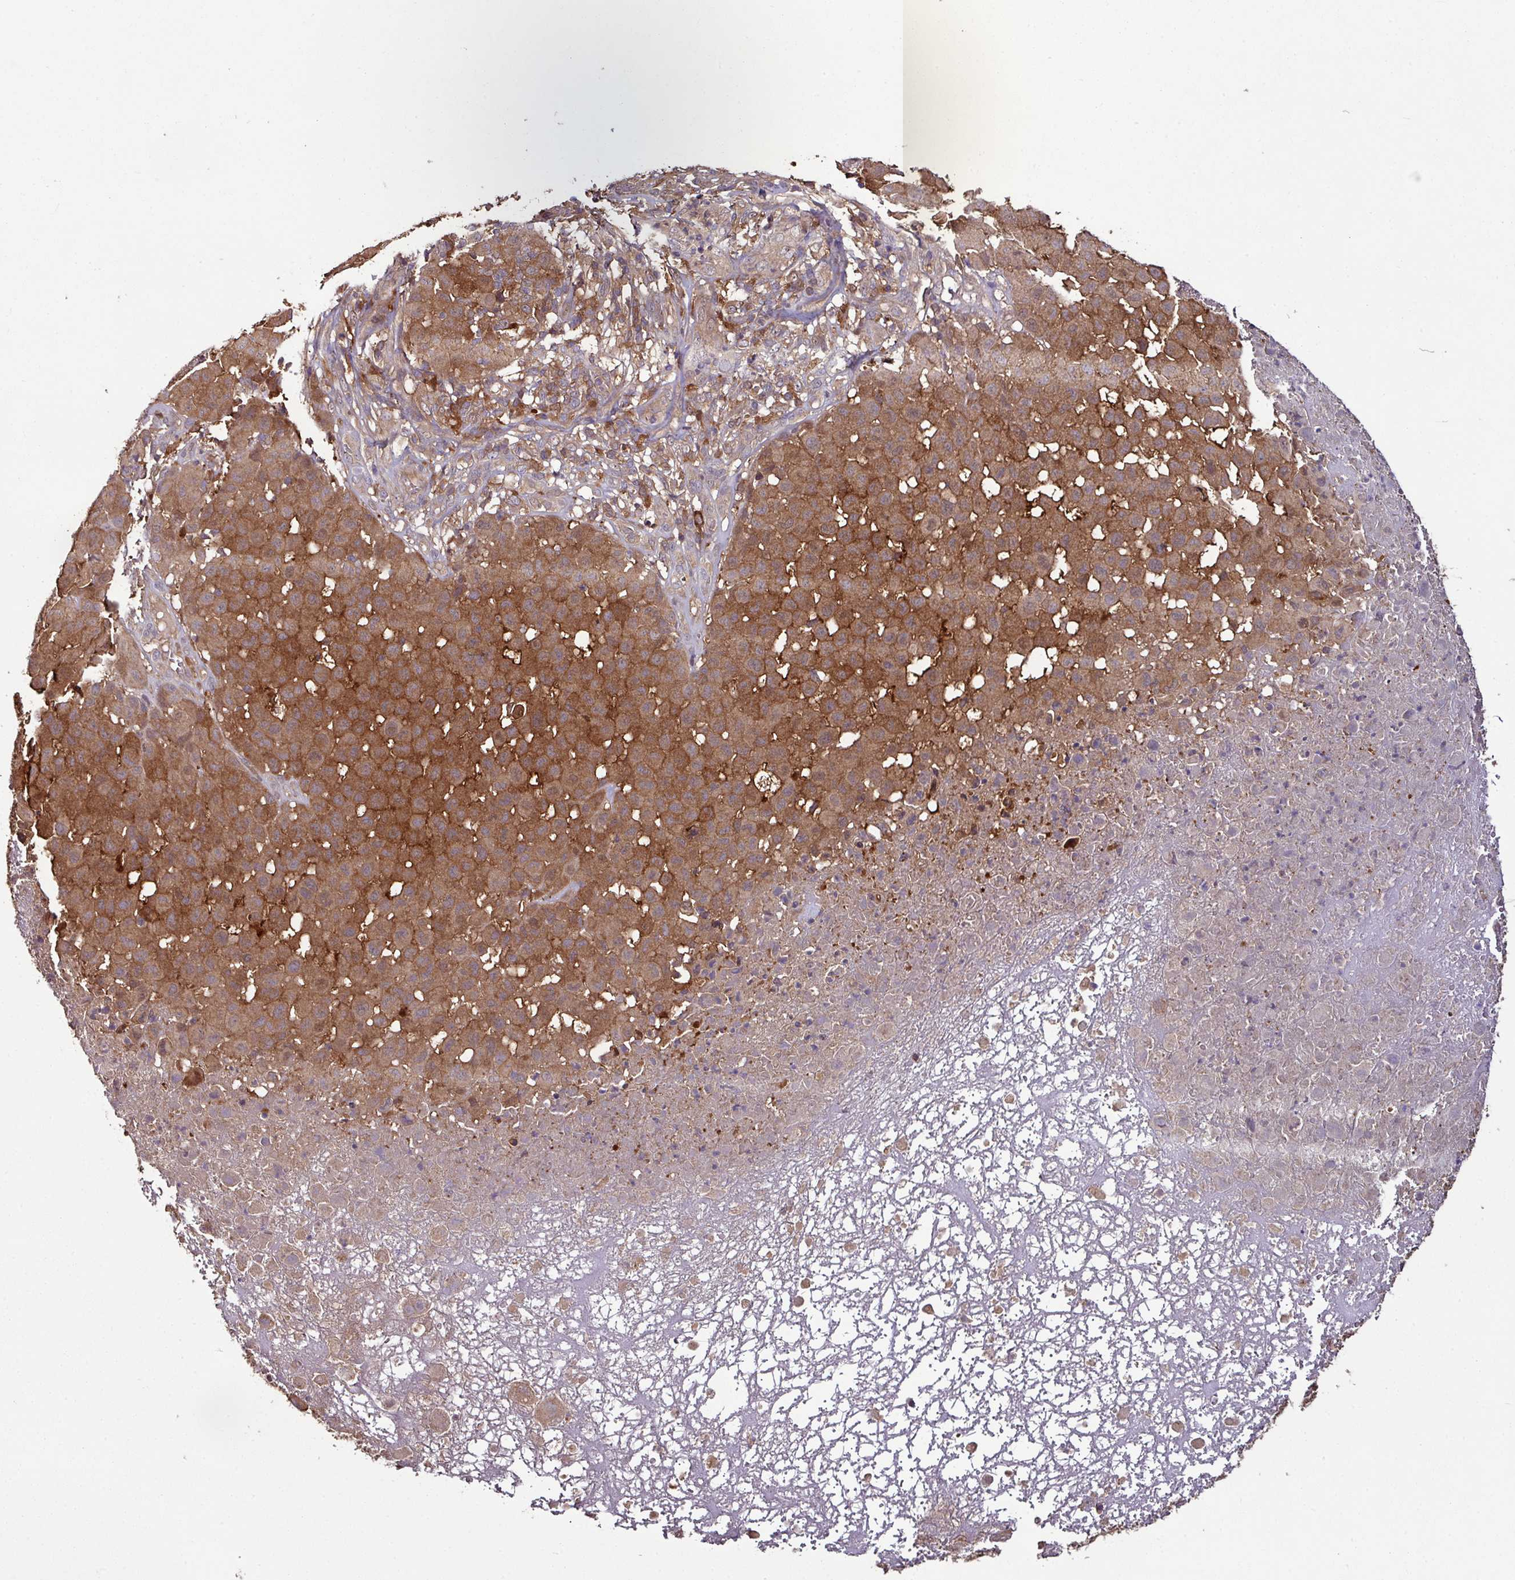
{"staining": {"intensity": "moderate", "quantity": ">75%", "location": "cytoplasmic/membranous"}, "tissue": "melanoma", "cell_type": "Tumor cells", "image_type": "cancer", "snomed": [{"axis": "morphology", "description": "Malignant melanoma, NOS"}, {"axis": "topography", "description": "Skin"}], "caption": "Immunohistochemistry (IHC) micrograph of neoplastic tissue: malignant melanoma stained using IHC exhibits medium levels of moderate protein expression localized specifically in the cytoplasmic/membranous of tumor cells, appearing as a cytoplasmic/membranous brown color.", "gene": "GNPDA1", "patient": {"sex": "male", "age": 73}}